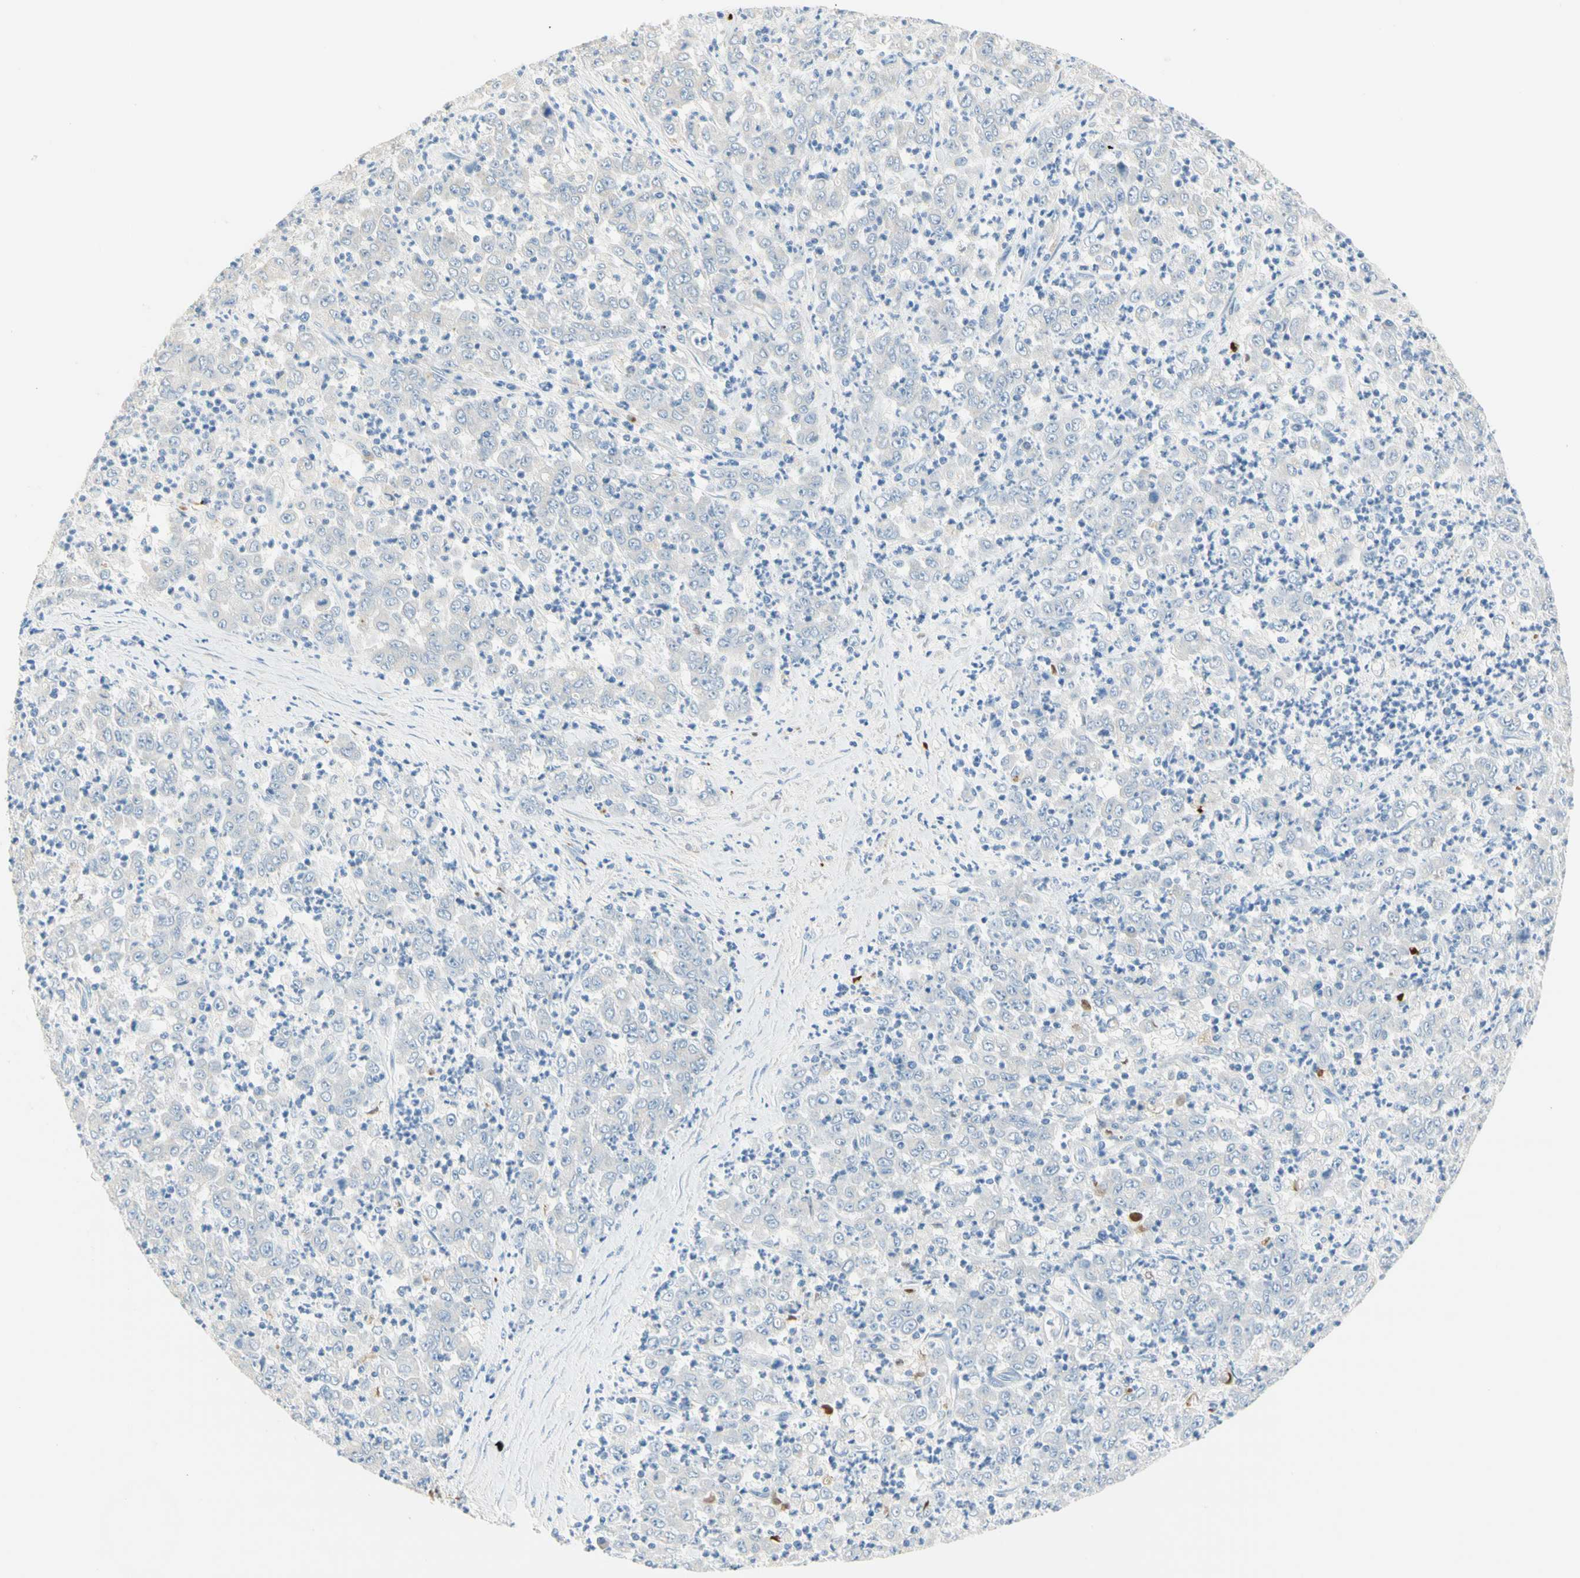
{"staining": {"intensity": "negative", "quantity": "none", "location": "none"}, "tissue": "stomach cancer", "cell_type": "Tumor cells", "image_type": "cancer", "snomed": [{"axis": "morphology", "description": "Adenocarcinoma, NOS"}, {"axis": "topography", "description": "Stomach, lower"}], "caption": "Tumor cells show no significant protein positivity in adenocarcinoma (stomach).", "gene": "NECTIN4", "patient": {"sex": "female", "age": 71}}